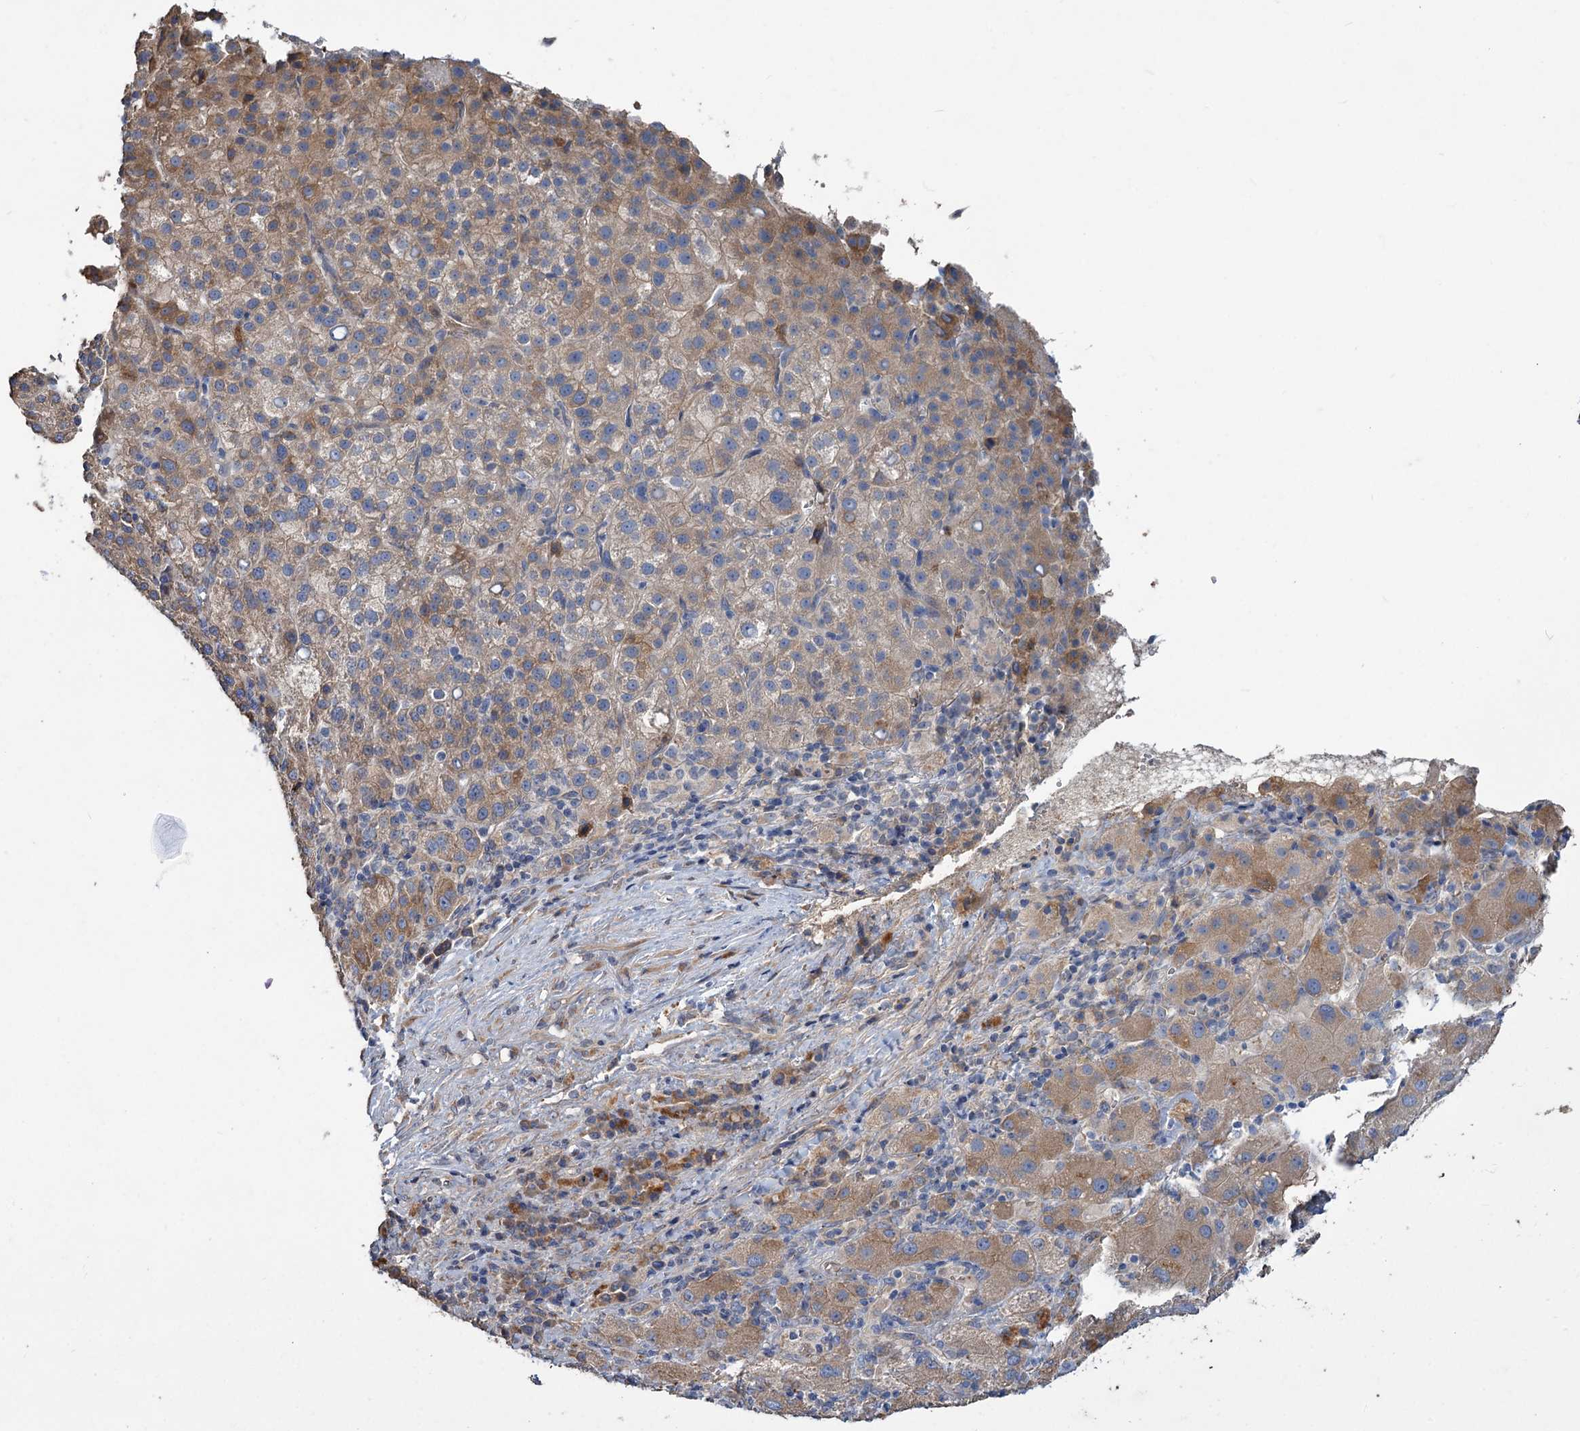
{"staining": {"intensity": "moderate", "quantity": "<25%", "location": "cytoplasmic/membranous"}, "tissue": "liver cancer", "cell_type": "Tumor cells", "image_type": "cancer", "snomed": [{"axis": "morphology", "description": "Carcinoma, Hepatocellular, NOS"}, {"axis": "topography", "description": "Liver"}], "caption": "Immunohistochemistry staining of liver cancer (hepatocellular carcinoma), which demonstrates low levels of moderate cytoplasmic/membranous staining in approximately <25% of tumor cells indicating moderate cytoplasmic/membranous protein positivity. The staining was performed using DAB (3,3'-diaminobenzidine) (brown) for protein detection and nuclei were counterstained in hematoxylin (blue).", "gene": "URAD", "patient": {"sex": "female", "age": 58}}